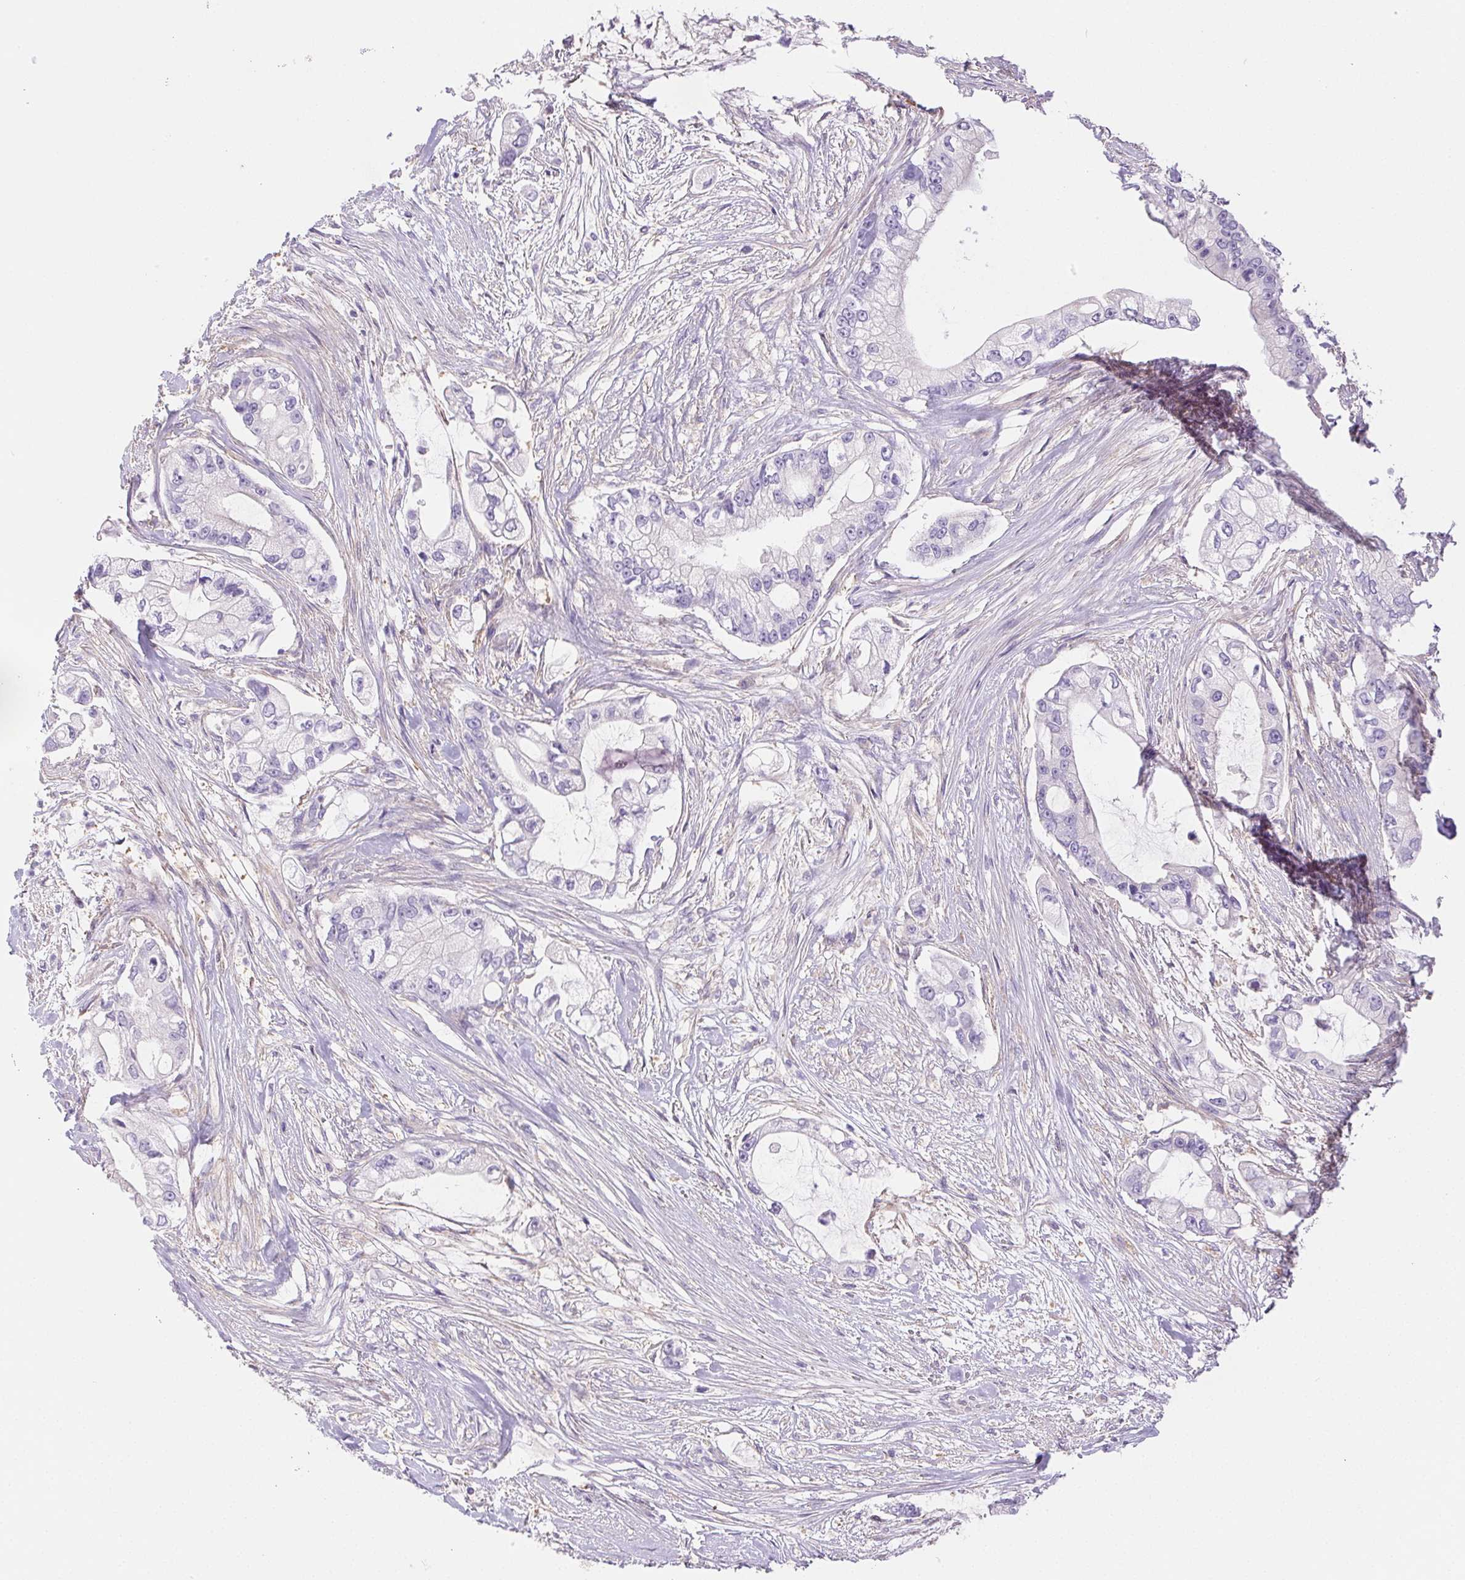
{"staining": {"intensity": "negative", "quantity": "none", "location": "none"}, "tissue": "pancreatic cancer", "cell_type": "Tumor cells", "image_type": "cancer", "snomed": [{"axis": "morphology", "description": "Adenocarcinoma, NOS"}, {"axis": "topography", "description": "Pancreas"}], "caption": "Immunohistochemistry (IHC) of human adenocarcinoma (pancreatic) shows no expression in tumor cells. Brightfield microscopy of immunohistochemistry (IHC) stained with DAB (3,3'-diaminobenzidine) (brown) and hematoxylin (blue), captured at high magnification.", "gene": "PNLIP", "patient": {"sex": "female", "age": 69}}